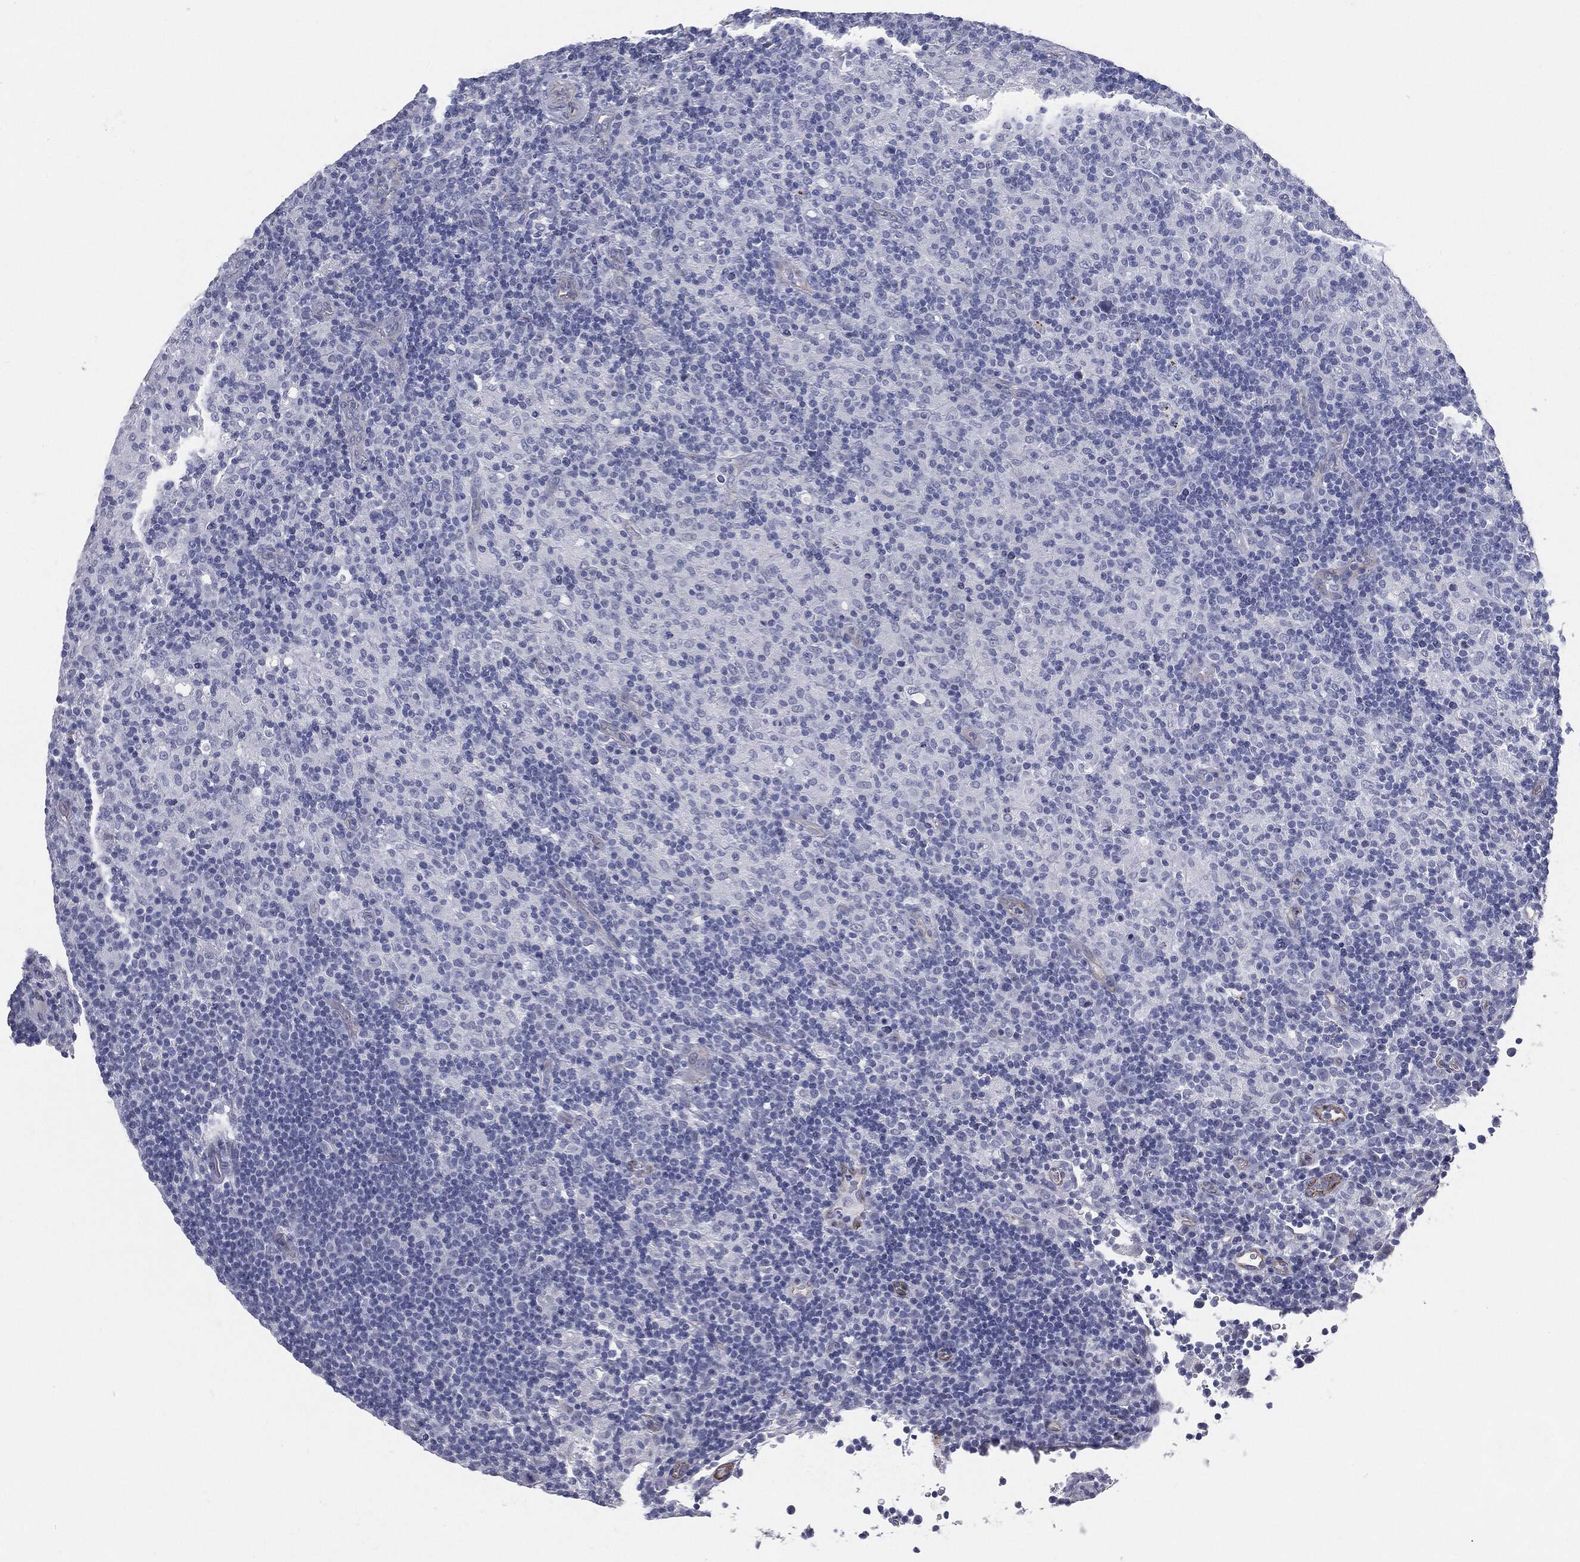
{"staining": {"intensity": "negative", "quantity": "none", "location": "none"}, "tissue": "lymphoma", "cell_type": "Tumor cells", "image_type": "cancer", "snomed": [{"axis": "morphology", "description": "Hodgkin's disease, NOS"}, {"axis": "topography", "description": "Lymph node"}], "caption": "An immunohistochemistry (IHC) micrograph of Hodgkin's disease is shown. There is no staining in tumor cells of Hodgkin's disease.", "gene": "MUC5AC", "patient": {"sex": "male", "age": 70}}